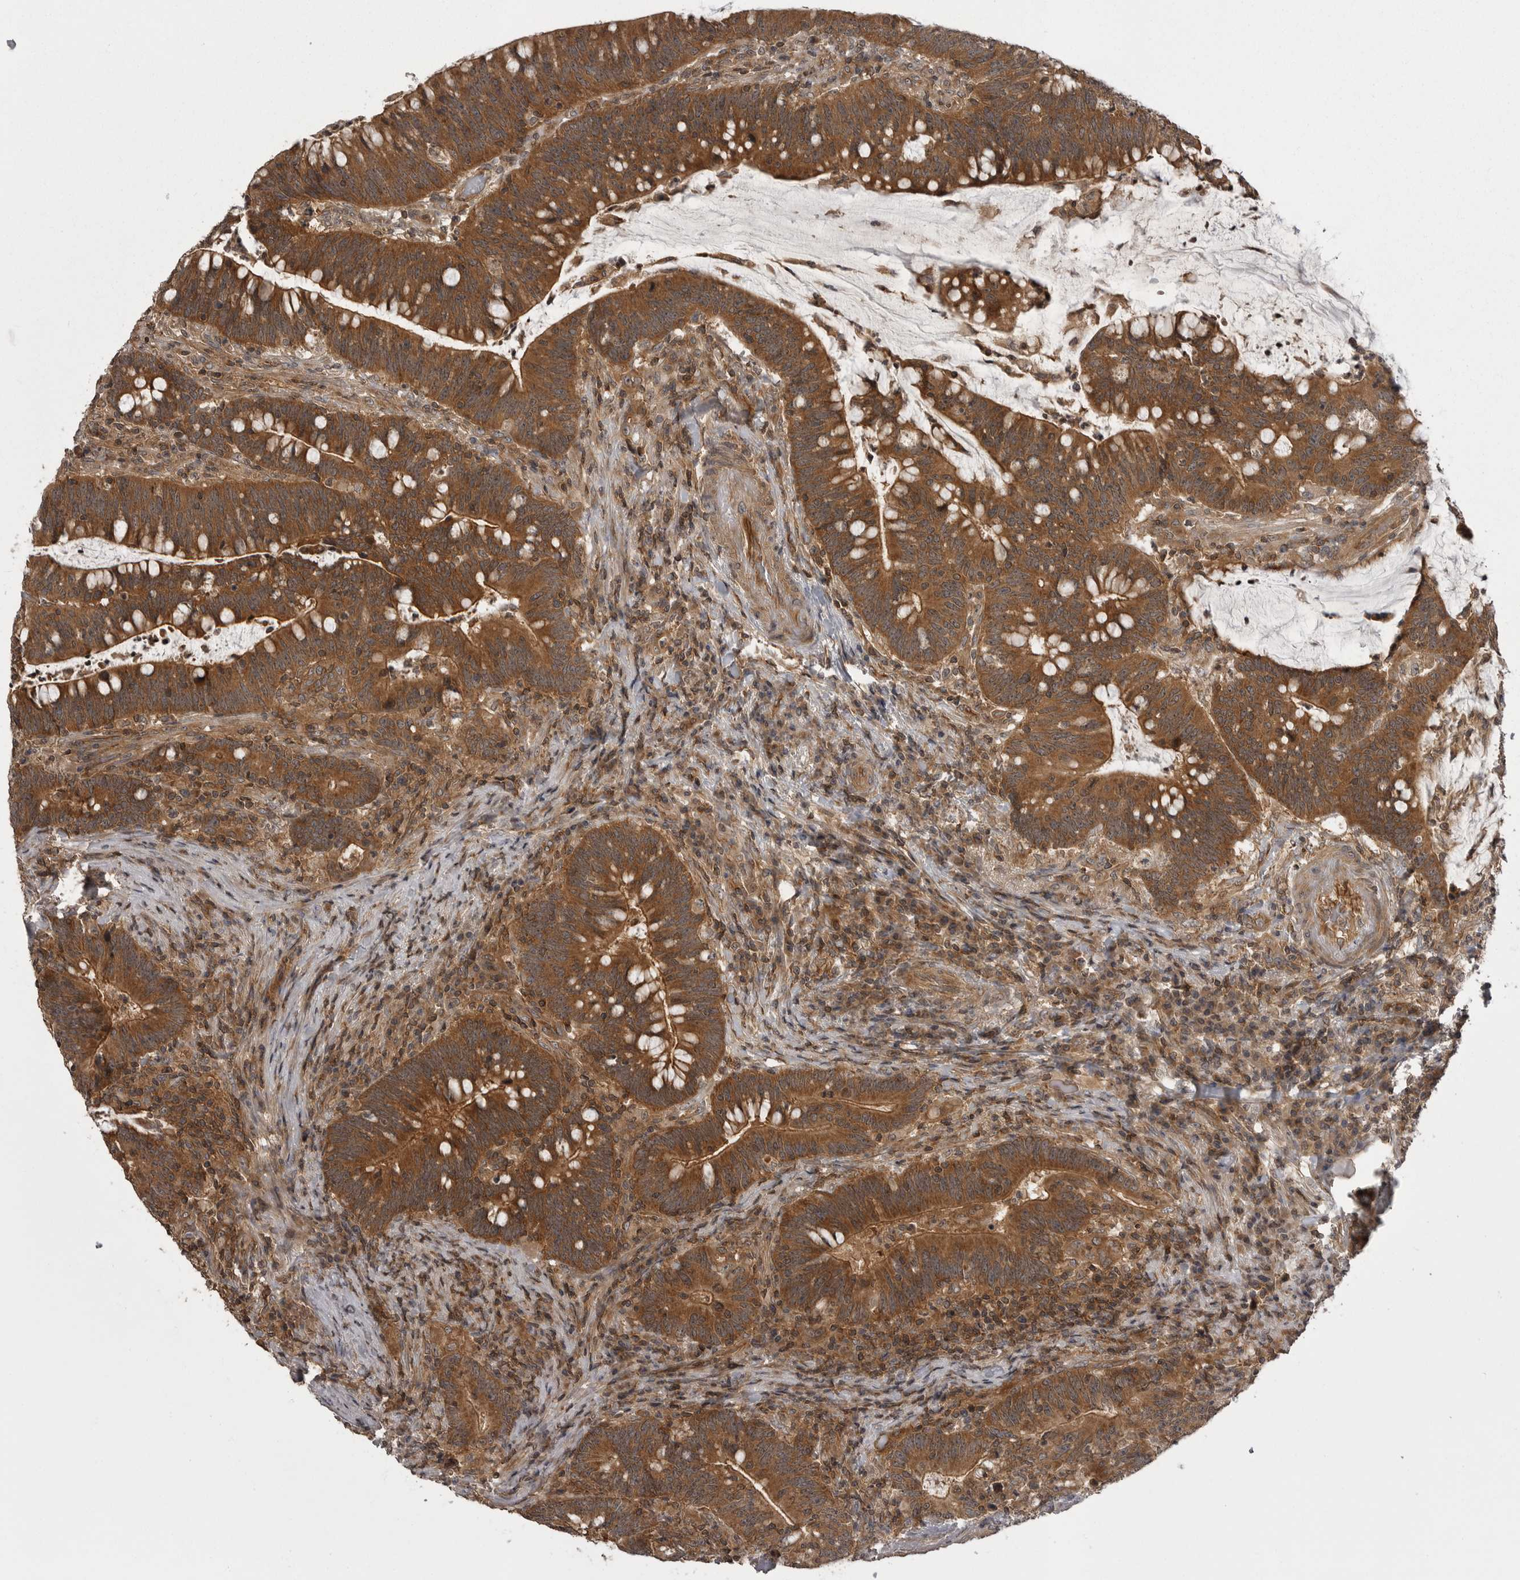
{"staining": {"intensity": "strong", "quantity": ">75%", "location": "cytoplasmic/membranous"}, "tissue": "colorectal cancer", "cell_type": "Tumor cells", "image_type": "cancer", "snomed": [{"axis": "morphology", "description": "Adenocarcinoma, NOS"}, {"axis": "topography", "description": "Colon"}], "caption": "Immunohistochemical staining of colorectal cancer displays strong cytoplasmic/membranous protein expression in about >75% of tumor cells. The staining was performed using DAB to visualize the protein expression in brown, while the nuclei were stained in blue with hematoxylin (Magnification: 20x).", "gene": "STK24", "patient": {"sex": "female", "age": 66}}